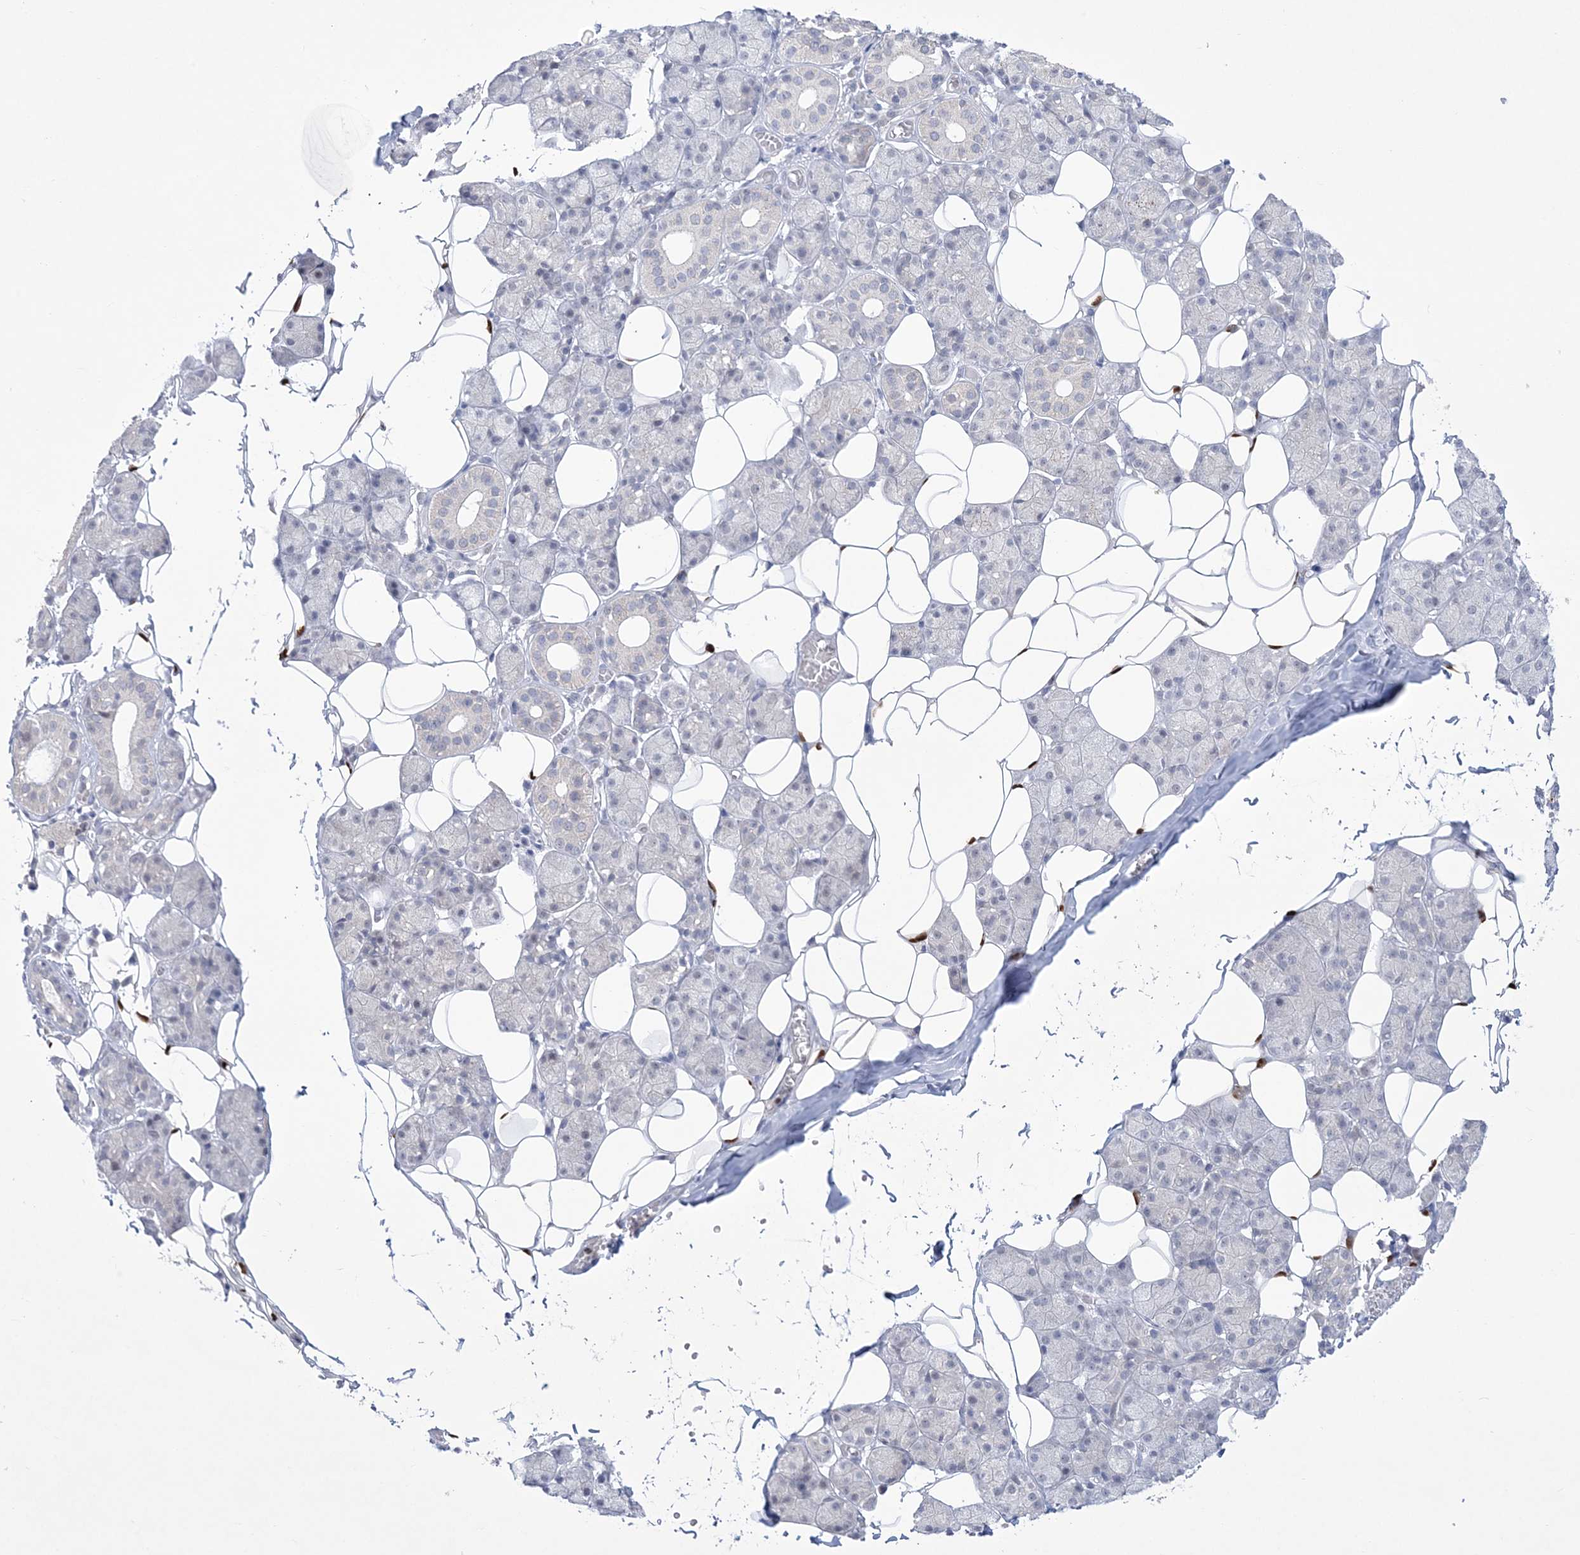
{"staining": {"intensity": "negative", "quantity": "none", "location": "none"}, "tissue": "salivary gland", "cell_type": "Glandular cells", "image_type": "normal", "snomed": [{"axis": "morphology", "description": "Normal tissue, NOS"}, {"axis": "topography", "description": "Salivary gland"}], "caption": "High power microscopy micrograph of an IHC micrograph of benign salivary gland, revealing no significant expression in glandular cells. (DAB immunohistochemistry (IHC) with hematoxylin counter stain).", "gene": "WDR27", "patient": {"sex": "female", "age": 33}}